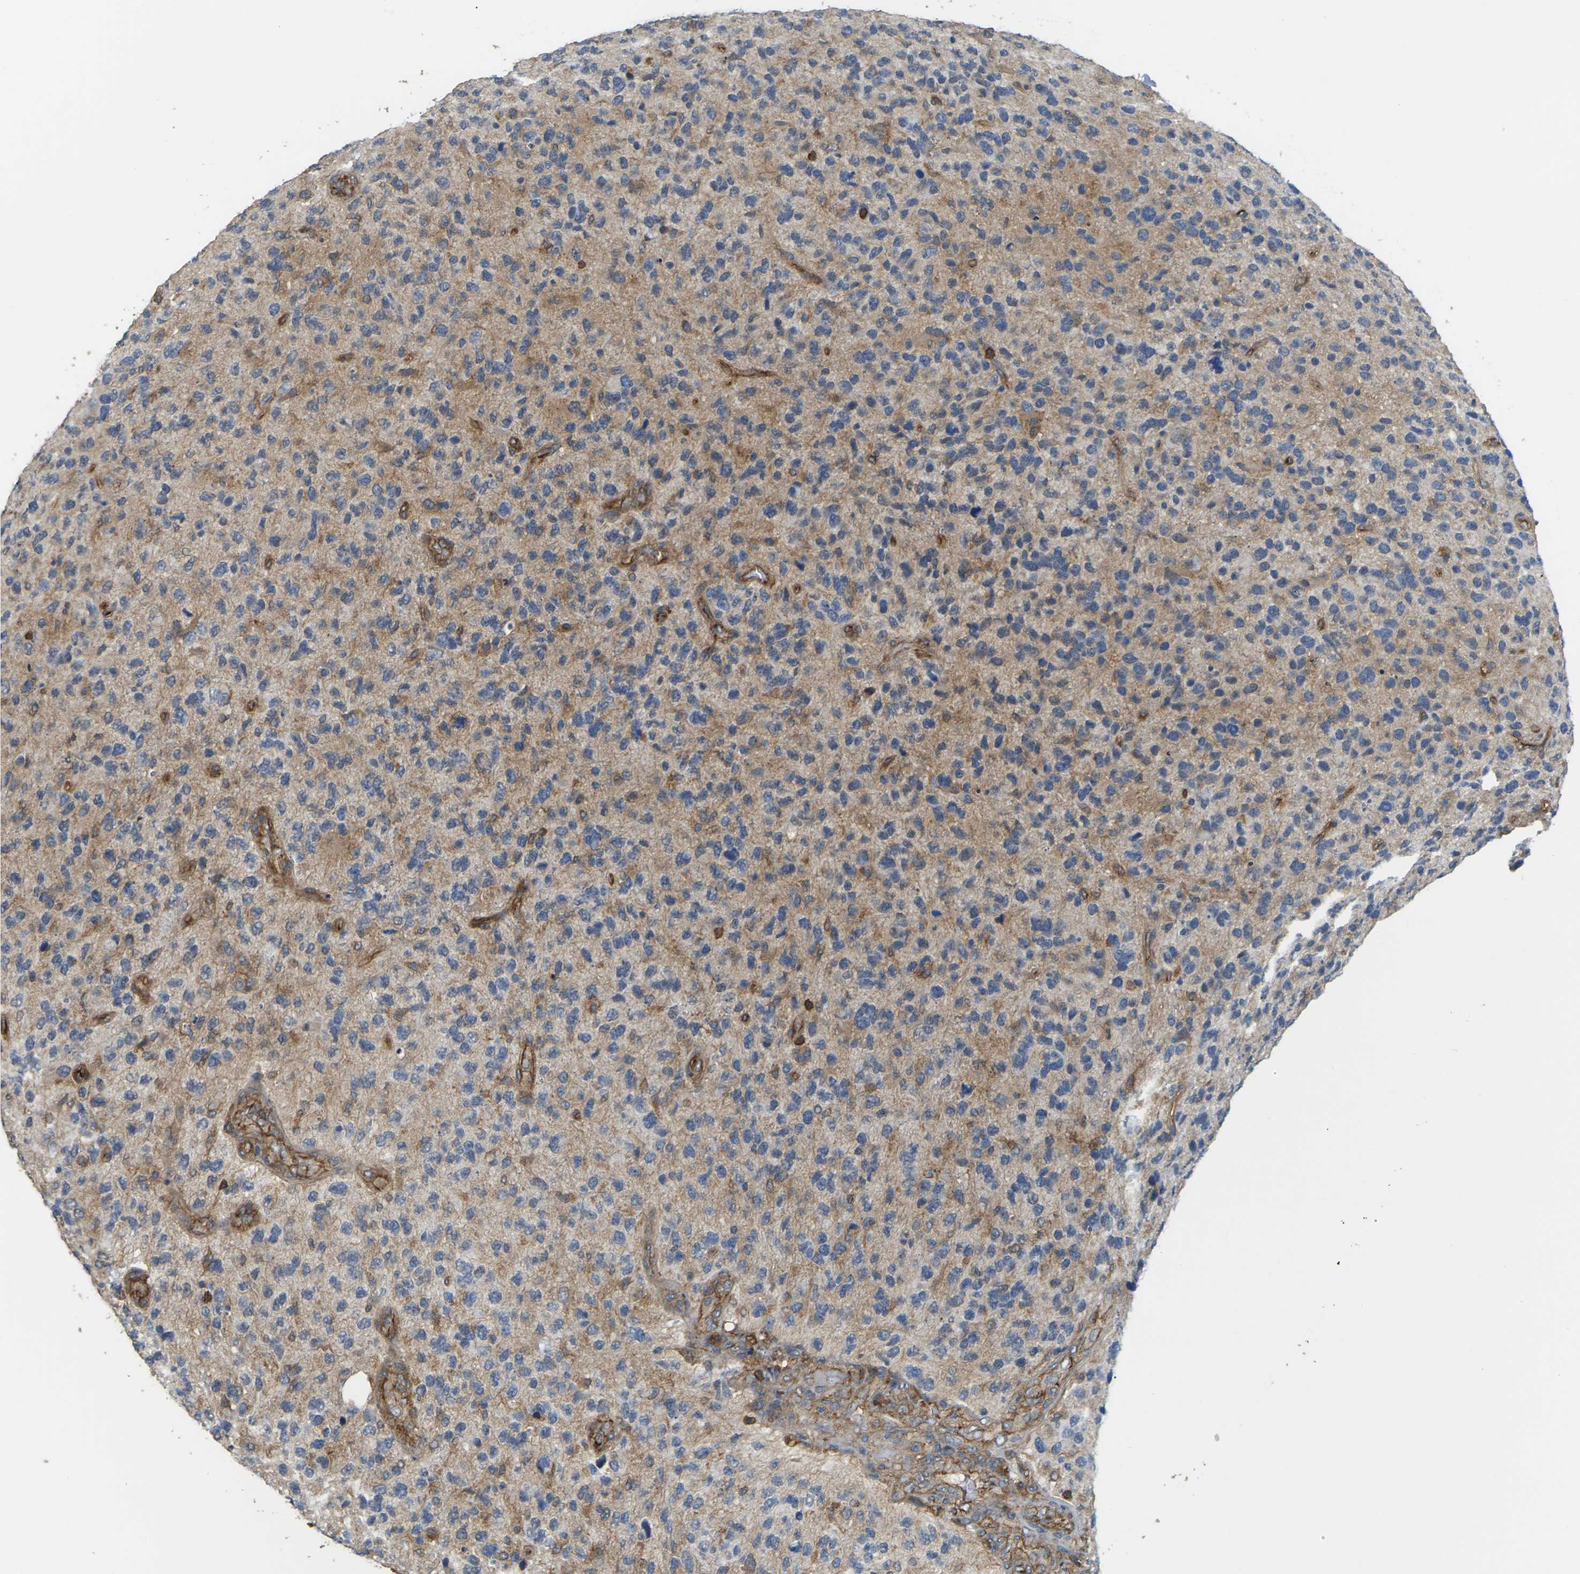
{"staining": {"intensity": "moderate", "quantity": "25%-75%", "location": "cytoplasmic/membranous"}, "tissue": "glioma", "cell_type": "Tumor cells", "image_type": "cancer", "snomed": [{"axis": "morphology", "description": "Glioma, malignant, High grade"}, {"axis": "topography", "description": "Brain"}], "caption": "Glioma stained with DAB (3,3'-diaminobenzidine) immunohistochemistry (IHC) reveals medium levels of moderate cytoplasmic/membranous expression in about 25%-75% of tumor cells. The staining is performed using DAB (3,3'-diaminobenzidine) brown chromogen to label protein expression. The nuclei are counter-stained blue using hematoxylin.", "gene": "IQGAP1", "patient": {"sex": "female", "age": 58}}